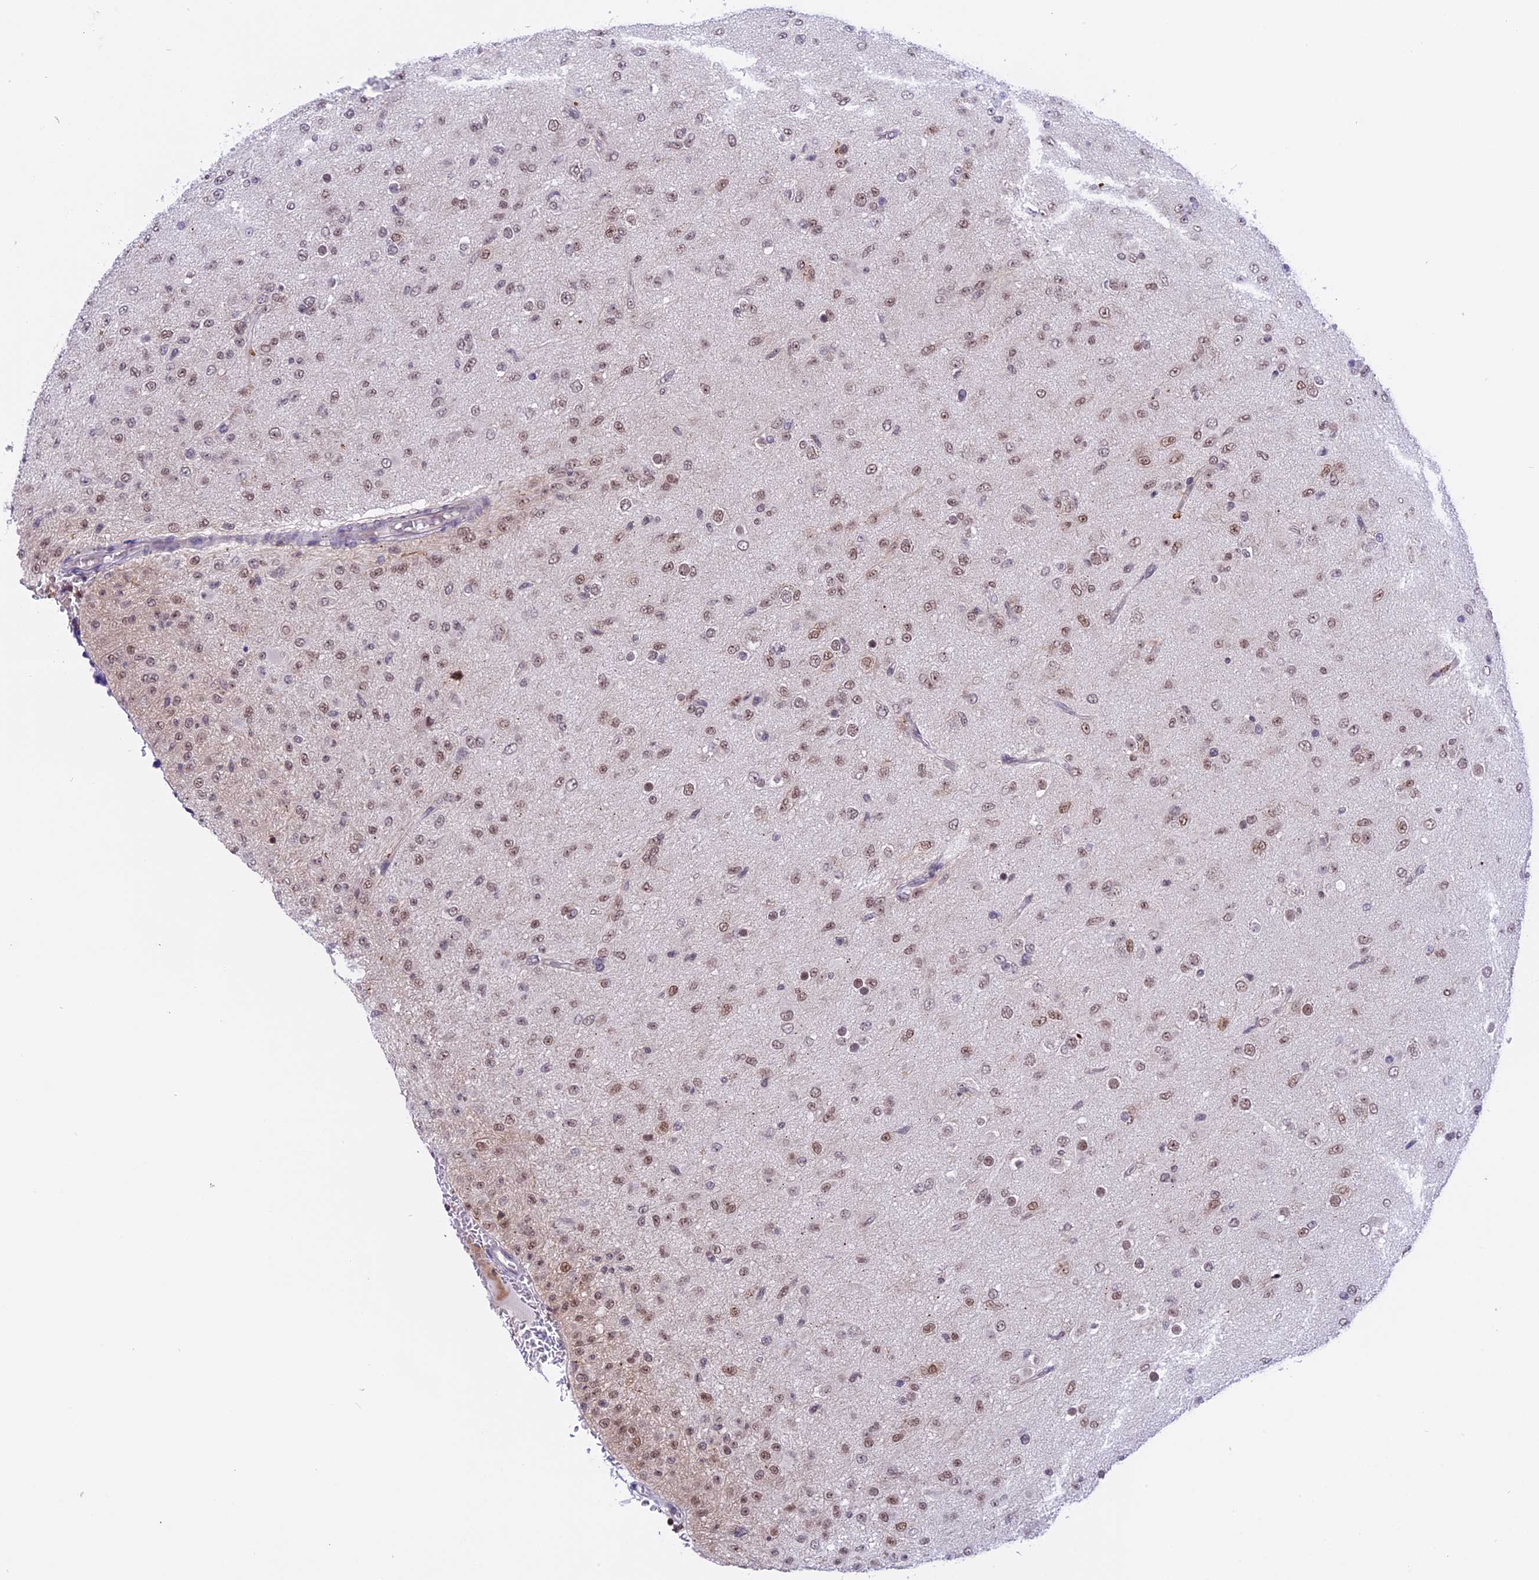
{"staining": {"intensity": "moderate", "quantity": ">75%", "location": "nuclear"}, "tissue": "glioma", "cell_type": "Tumor cells", "image_type": "cancer", "snomed": [{"axis": "morphology", "description": "Glioma, malignant, Low grade"}, {"axis": "topography", "description": "Brain"}], "caption": "Moderate nuclear positivity is appreciated in approximately >75% of tumor cells in glioma.", "gene": "TADA3", "patient": {"sex": "male", "age": 65}}